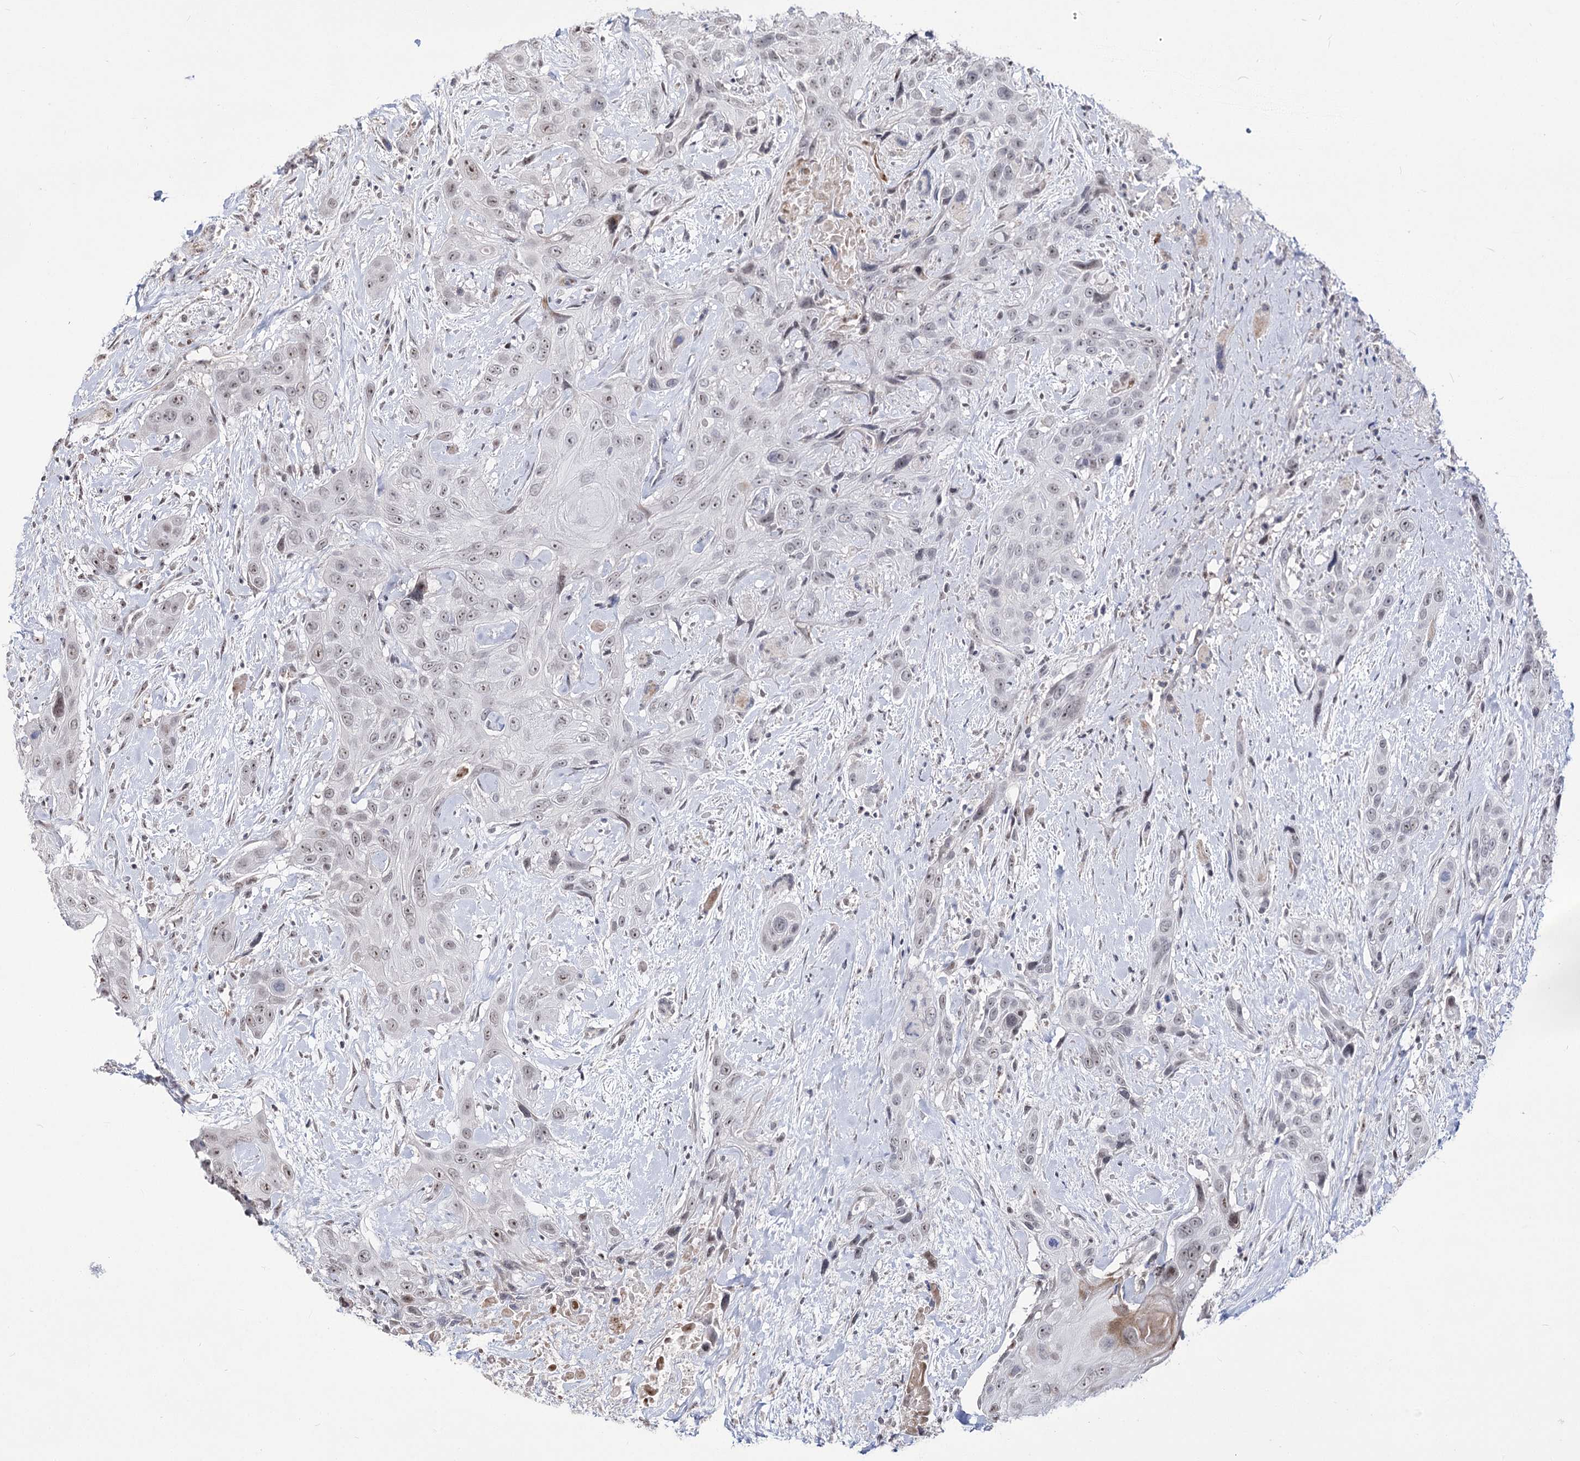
{"staining": {"intensity": "weak", "quantity": ">75%", "location": "nuclear"}, "tissue": "head and neck cancer", "cell_type": "Tumor cells", "image_type": "cancer", "snomed": [{"axis": "morphology", "description": "Squamous cell carcinoma, NOS"}, {"axis": "topography", "description": "Head-Neck"}], "caption": "Immunohistochemical staining of head and neck cancer demonstrates low levels of weak nuclear positivity in approximately >75% of tumor cells.", "gene": "STOX1", "patient": {"sex": "male", "age": 81}}